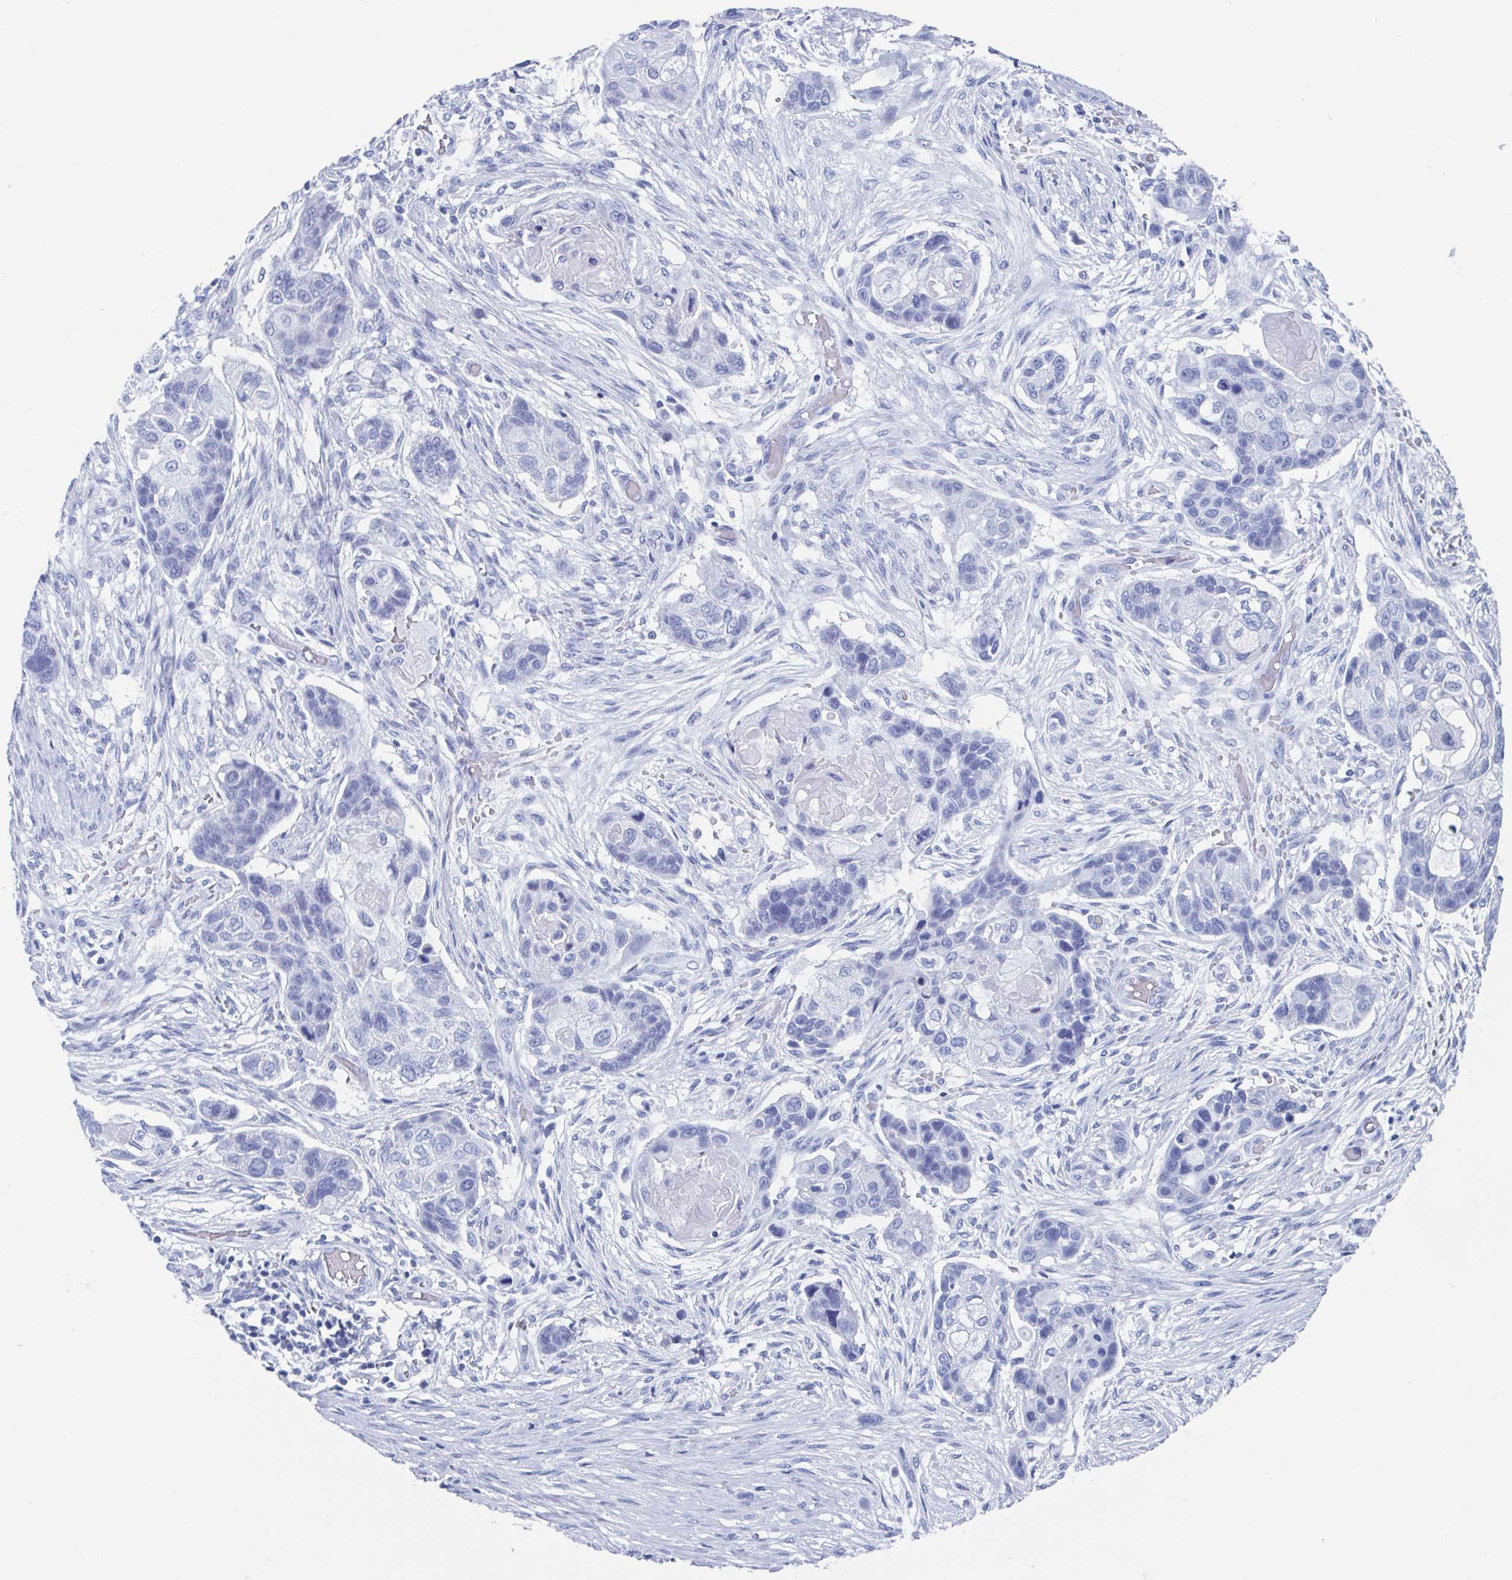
{"staining": {"intensity": "negative", "quantity": "none", "location": "none"}, "tissue": "lung cancer", "cell_type": "Tumor cells", "image_type": "cancer", "snomed": [{"axis": "morphology", "description": "Squamous cell carcinoma, NOS"}, {"axis": "topography", "description": "Lung"}], "caption": "There is no significant positivity in tumor cells of lung cancer. Nuclei are stained in blue.", "gene": "C10orf53", "patient": {"sex": "male", "age": 69}}